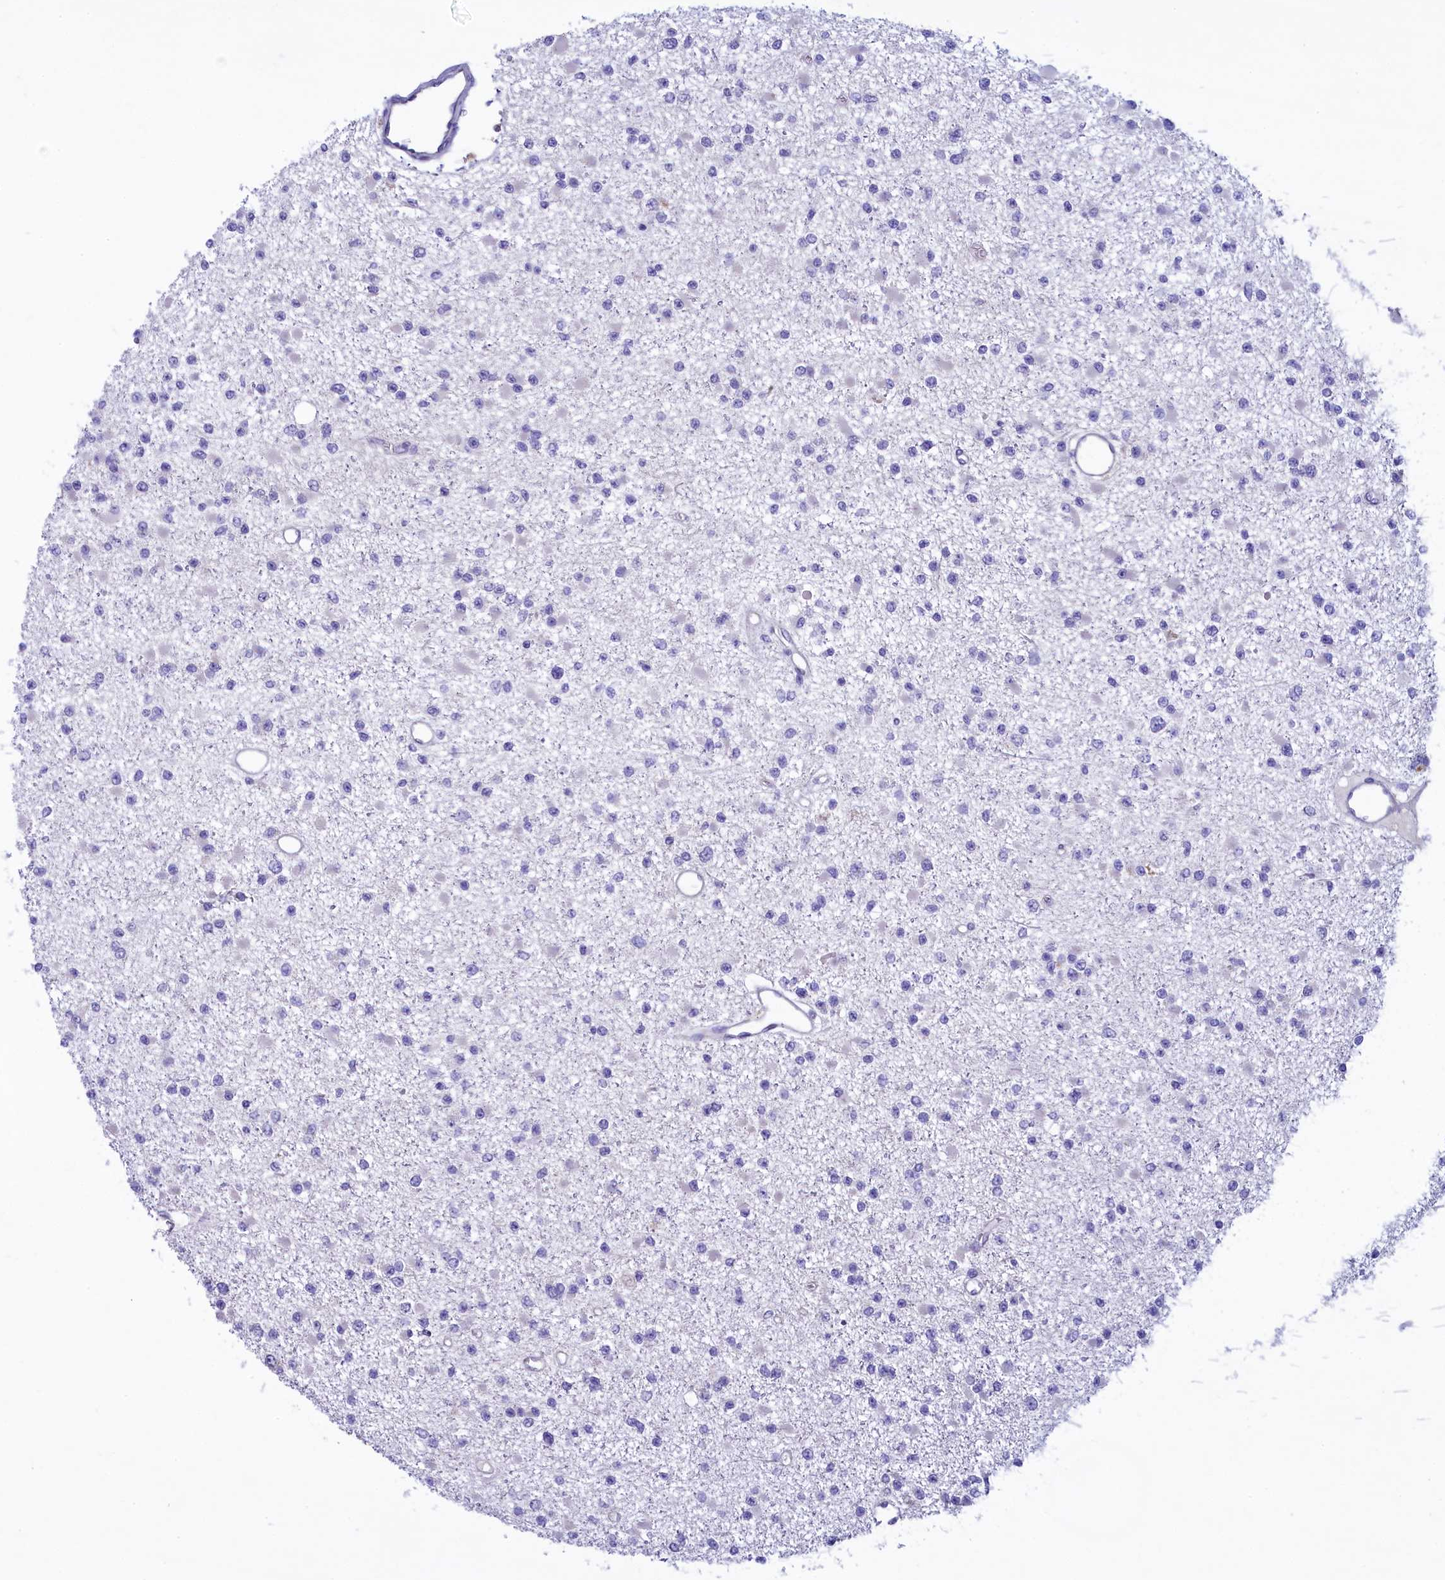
{"staining": {"intensity": "negative", "quantity": "none", "location": "none"}, "tissue": "glioma", "cell_type": "Tumor cells", "image_type": "cancer", "snomed": [{"axis": "morphology", "description": "Glioma, malignant, Low grade"}, {"axis": "topography", "description": "Brain"}], "caption": "Immunohistochemical staining of glioma shows no significant positivity in tumor cells.", "gene": "KRBOX5", "patient": {"sex": "female", "age": 22}}